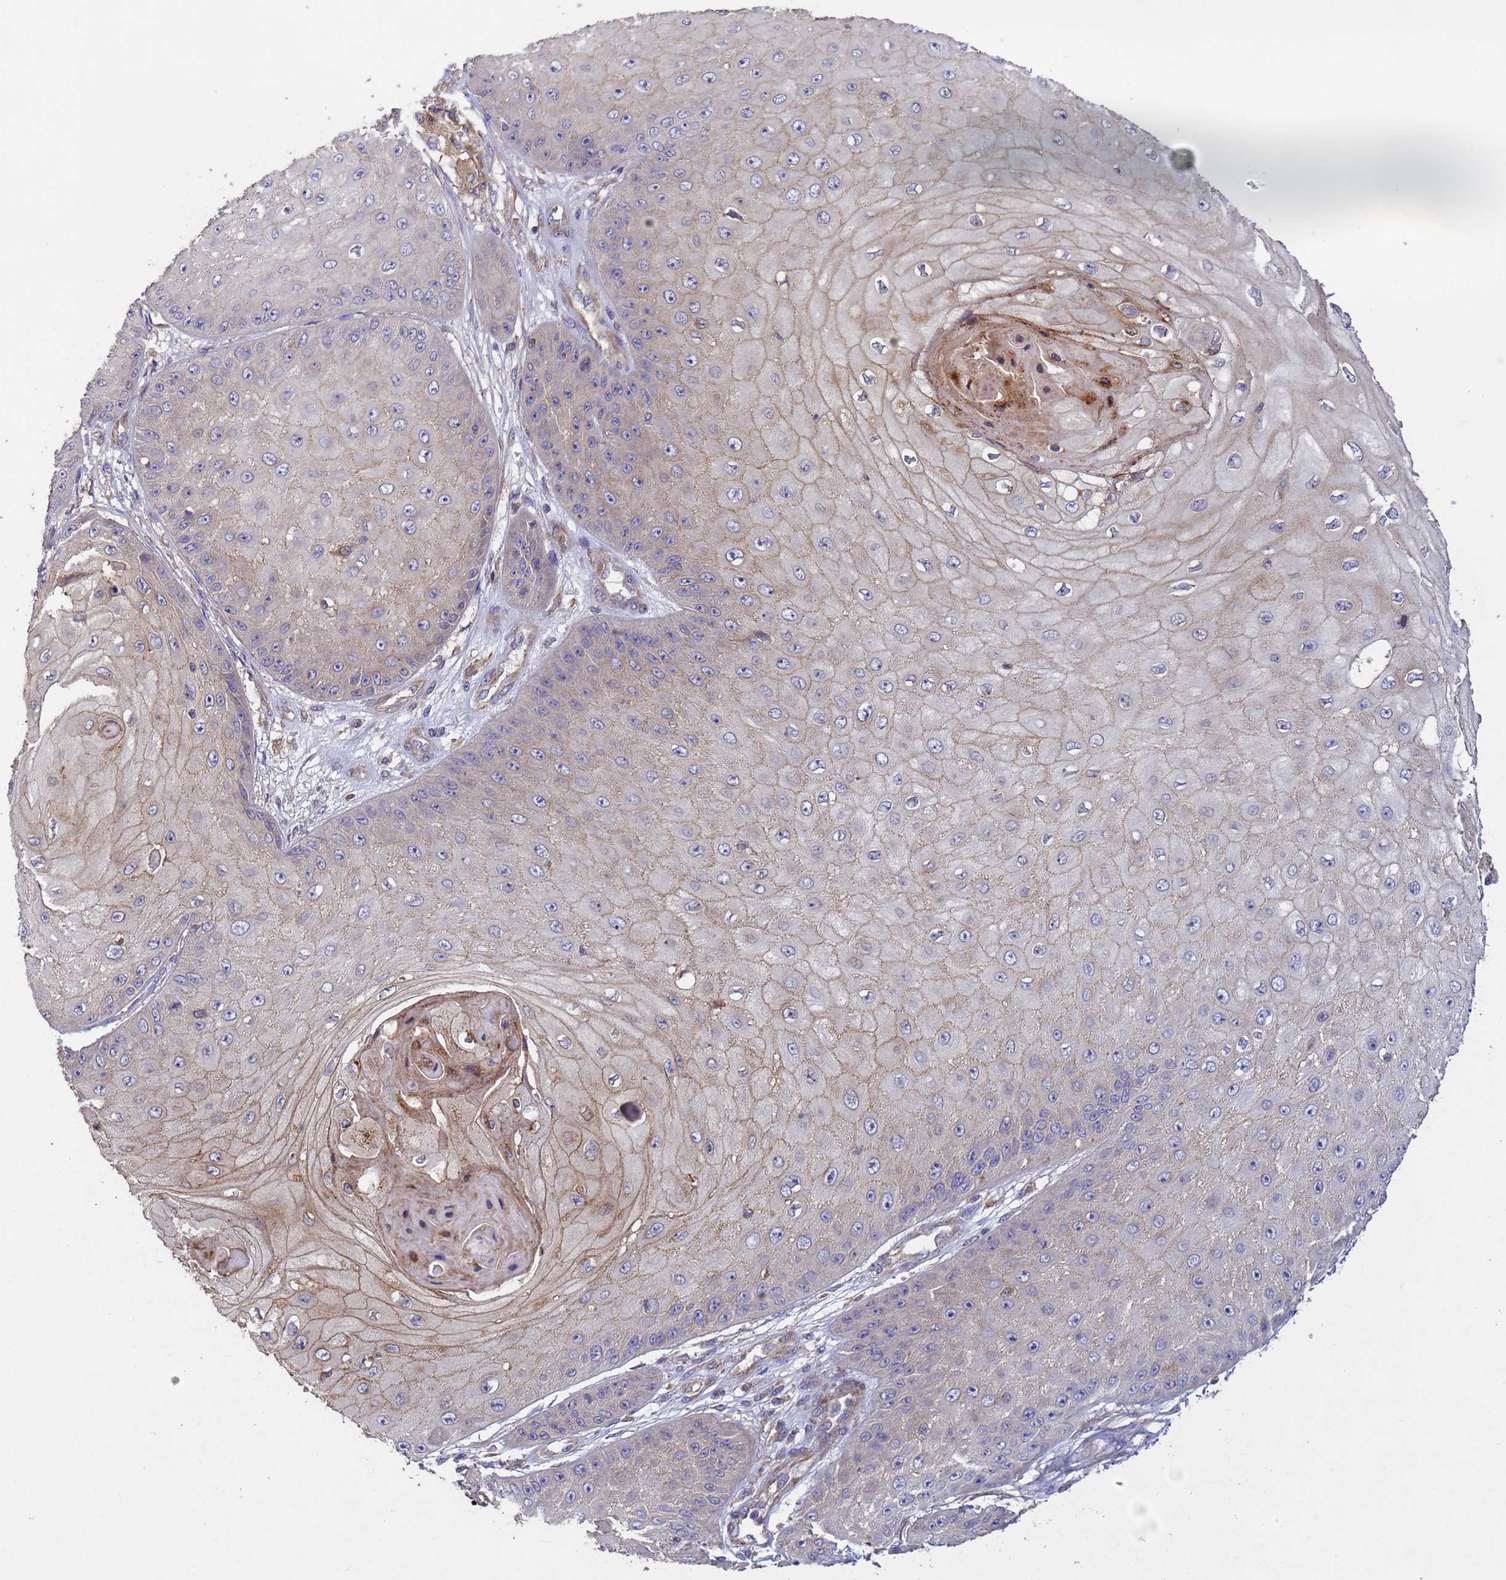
{"staining": {"intensity": "weak", "quantity": "25%-75%", "location": "cytoplasmic/membranous"}, "tissue": "skin cancer", "cell_type": "Tumor cells", "image_type": "cancer", "snomed": [{"axis": "morphology", "description": "Squamous cell carcinoma, NOS"}, {"axis": "topography", "description": "Skin"}], "caption": "Immunohistochemistry of human squamous cell carcinoma (skin) shows low levels of weak cytoplasmic/membranous staining in approximately 25%-75% of tumor cells.", "gene": "RAB10", "patient": {"sex": "male", "age": 70}}